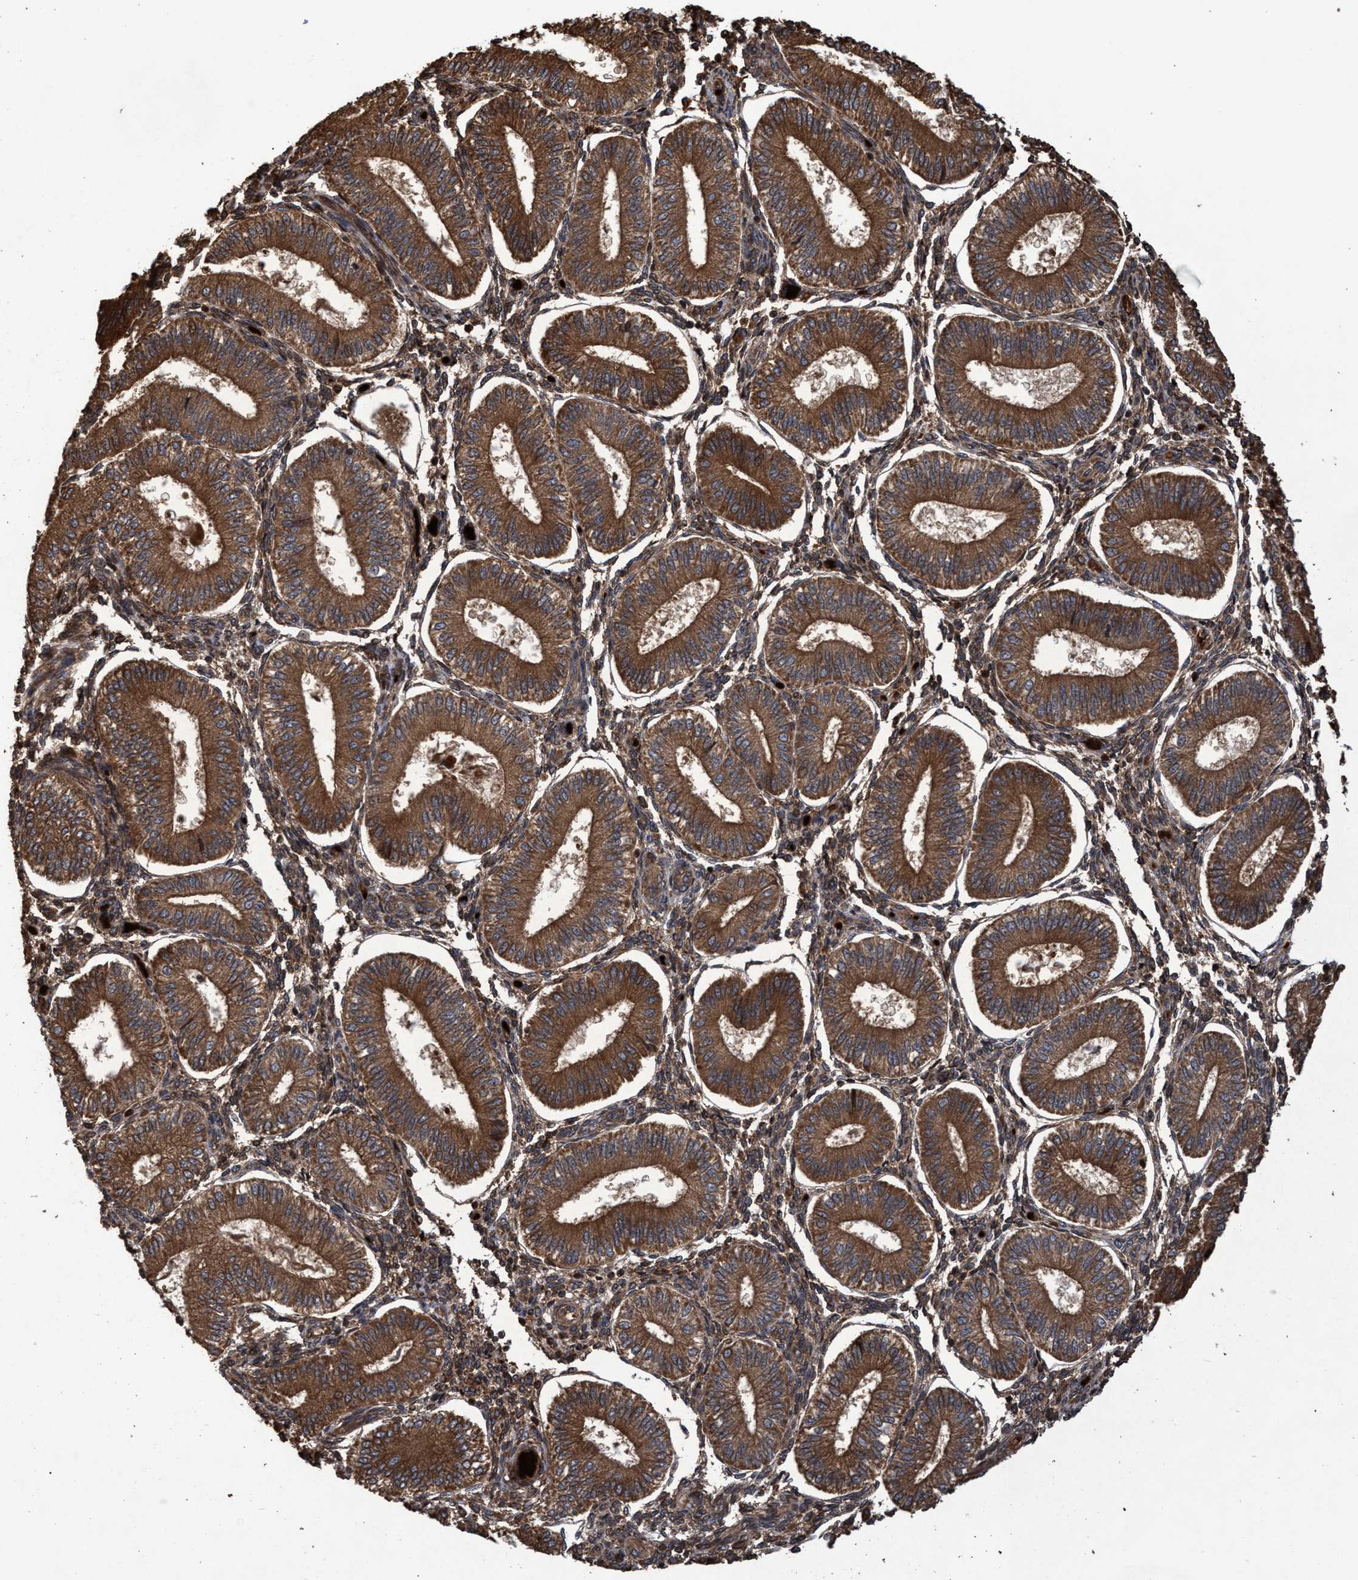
{"staining": {"intensity": "moderate", "quantity": ">75%", "location": "cytoplasmic/membranous"}, "tissue": "endometrium", "cell_type": "Cells in endometrial stroma", "image_type": "normal", "snomed": [{"axis": "morphology", "description": "Normal tissue, NOS"}, {"axis": "topography", "description": "Endometrium"}], "caption": "Immunohistochemical staining of unremarkable endometrium reveals medium levels of moderate cytoplasmic/membranous positivity in approximately >75% of cells in endometrial stroma. (Stains: DAB in brown, nuclei in blue, Microscopy: brightfield microscopy at high magnification).", "gene": "CHMP6", "patient": {"sex": "female", "age": 39}}